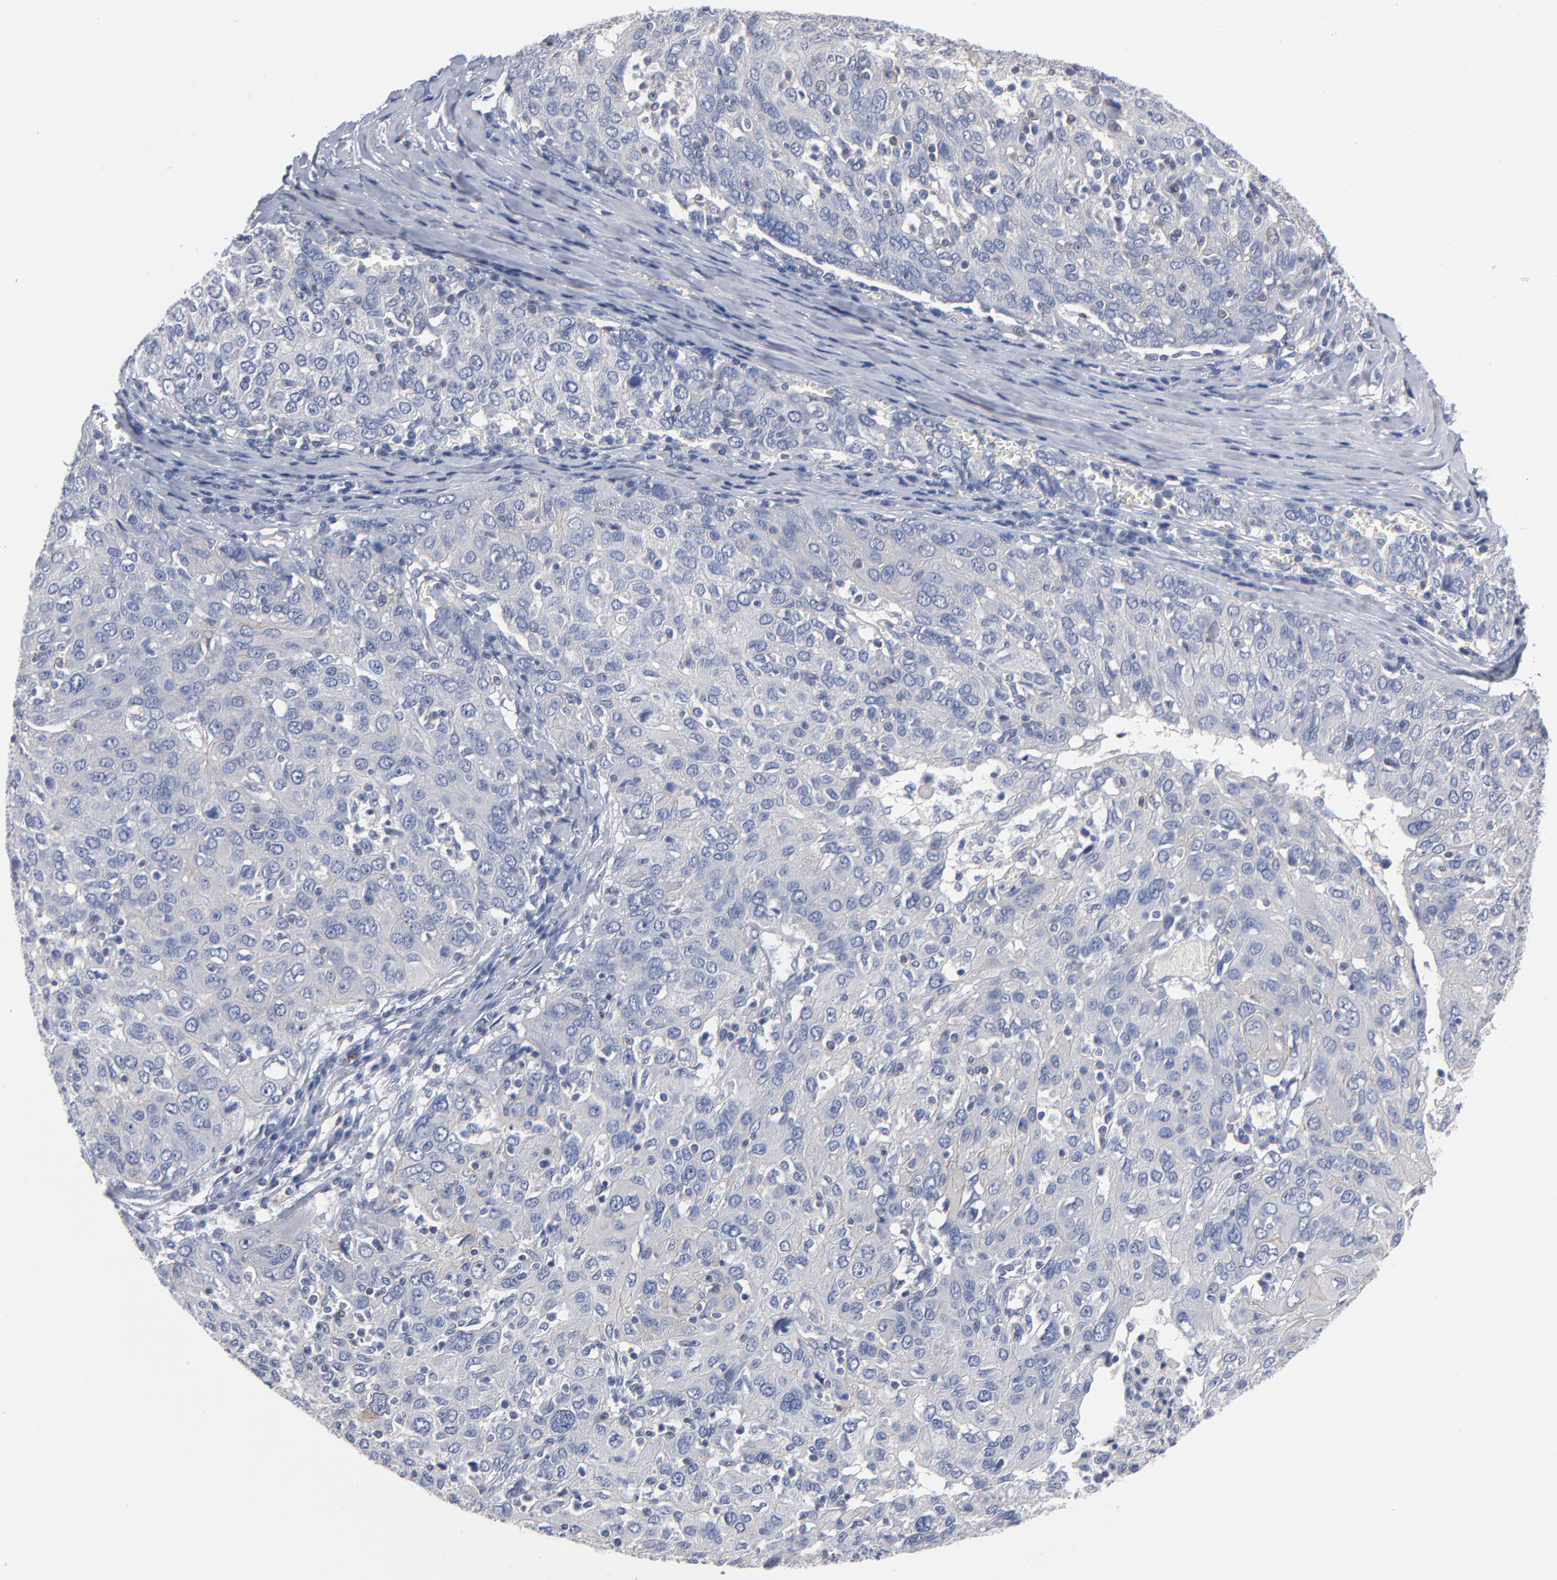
{"staining": {"intensity": "negative", "quantity": "none", "location": "none"}, "tissue": "ovarian cancer", "cell_type": "Tumor cells", "image_type": "cancer", "snomed": [{"axis": "morphology", "description": "Carcinoma, endometroid"}, {"axis": "topography", "description": "Ovary"}], "caption": "Tumor cells show no significant protein expression in ovarian endometroid carcinoma. The staining was performed using DAB (3,3'-diaminobenzidine) to visualize the protein expression in brown, while the nuclei were stained in blue with hematoxylin (Magnification: 20x).", "gene": "PDLIM2", "patient": {"sex": "female", "age": 50}}